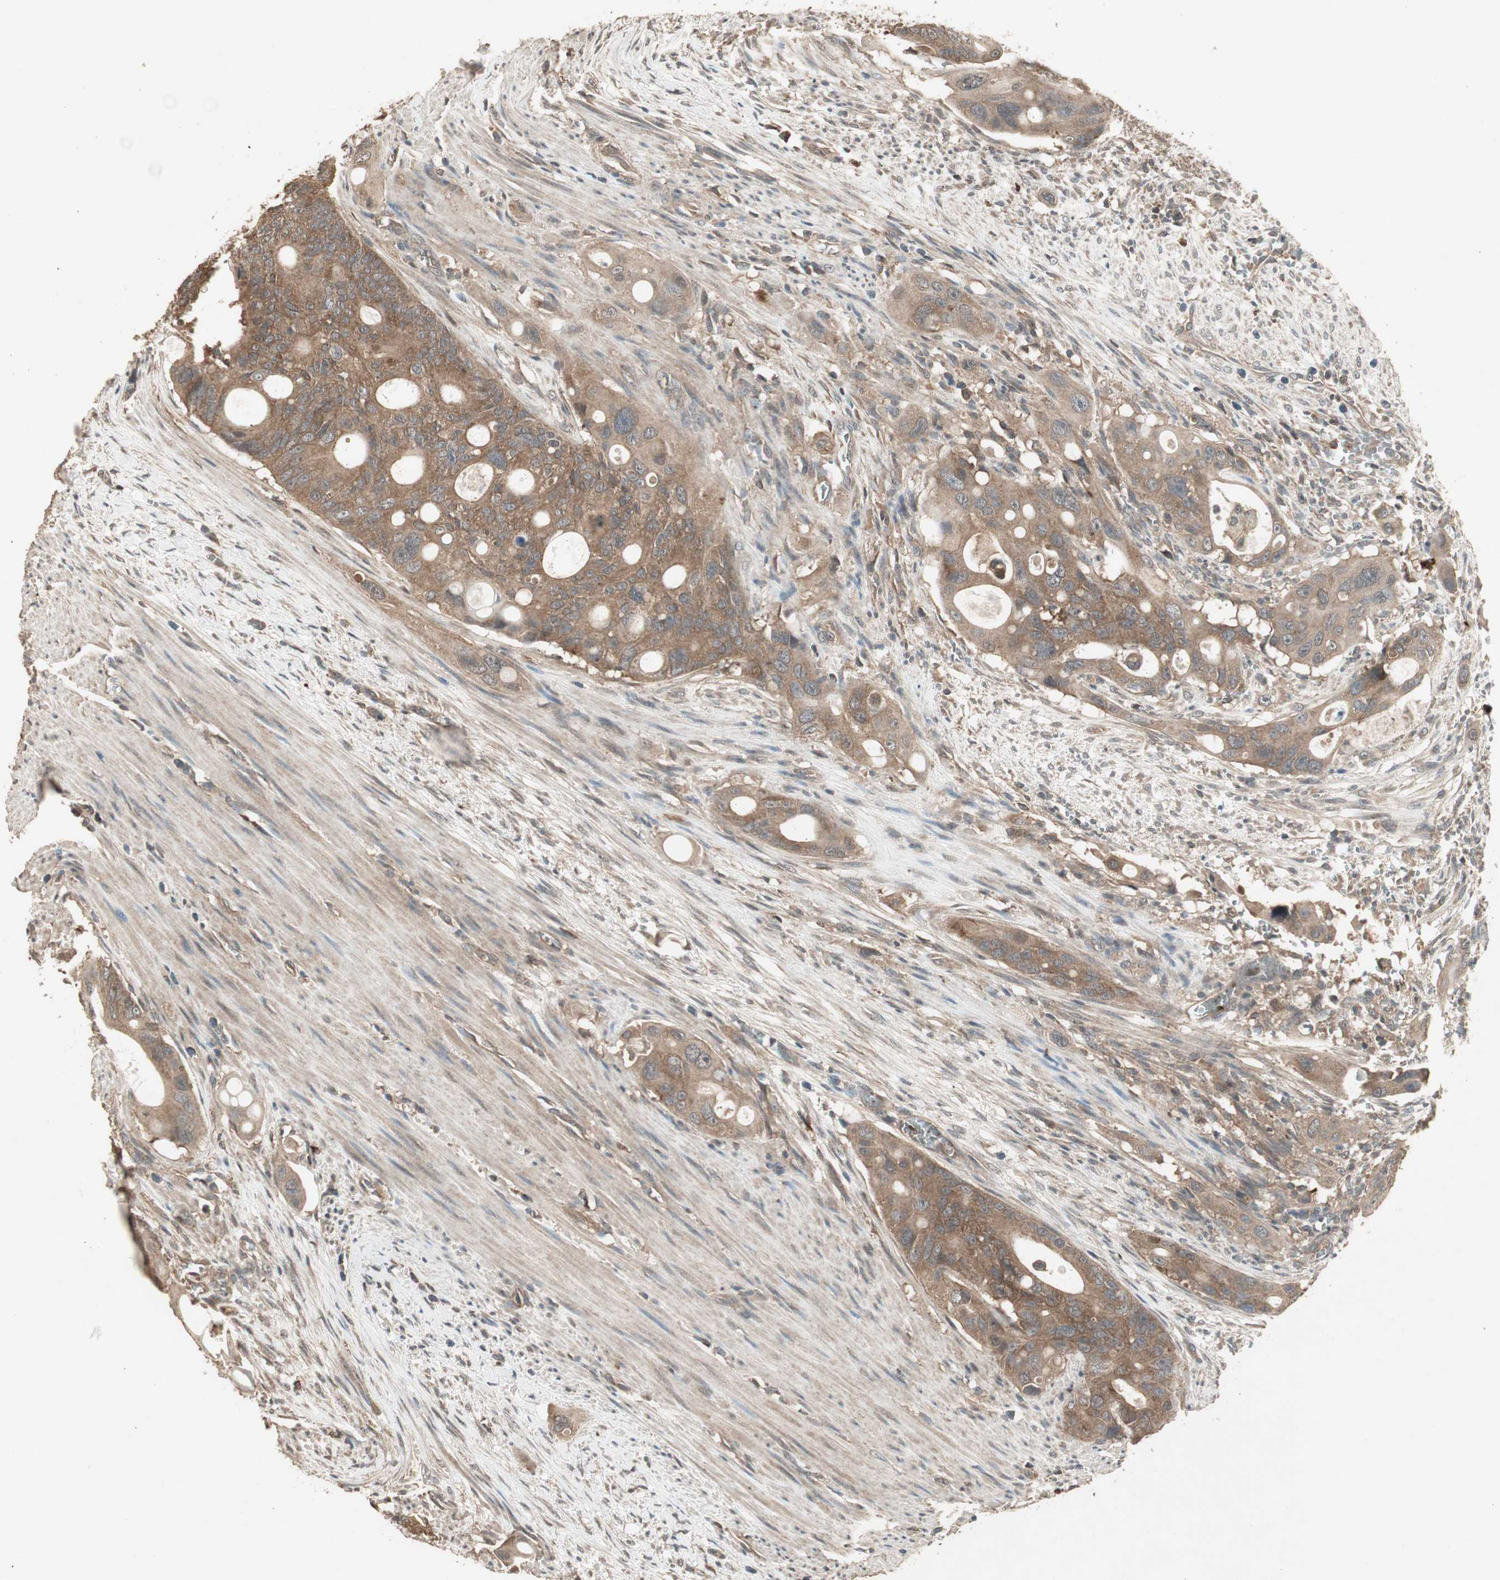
{"staining": {"intensity": "moderate", "quantity": ">75%", "location": "cytoplasmic/membranous"}, "tissue": "colorectal cancer", "cell_type": "Tumor cells", "image_type": "cancer", "snomed": [{"axis": "morphology", "description": "Adenocarcinoma, NOS"}, {"axis": "topography", "description": "Colon"}], "caption": "An image of colorectal cancer stained for a protein exhibits moderate cytoplasmic/membranous brown staining in tumor cells.", "gene": "UBAC1", "patient": {"sex": "female", "age": 57}}